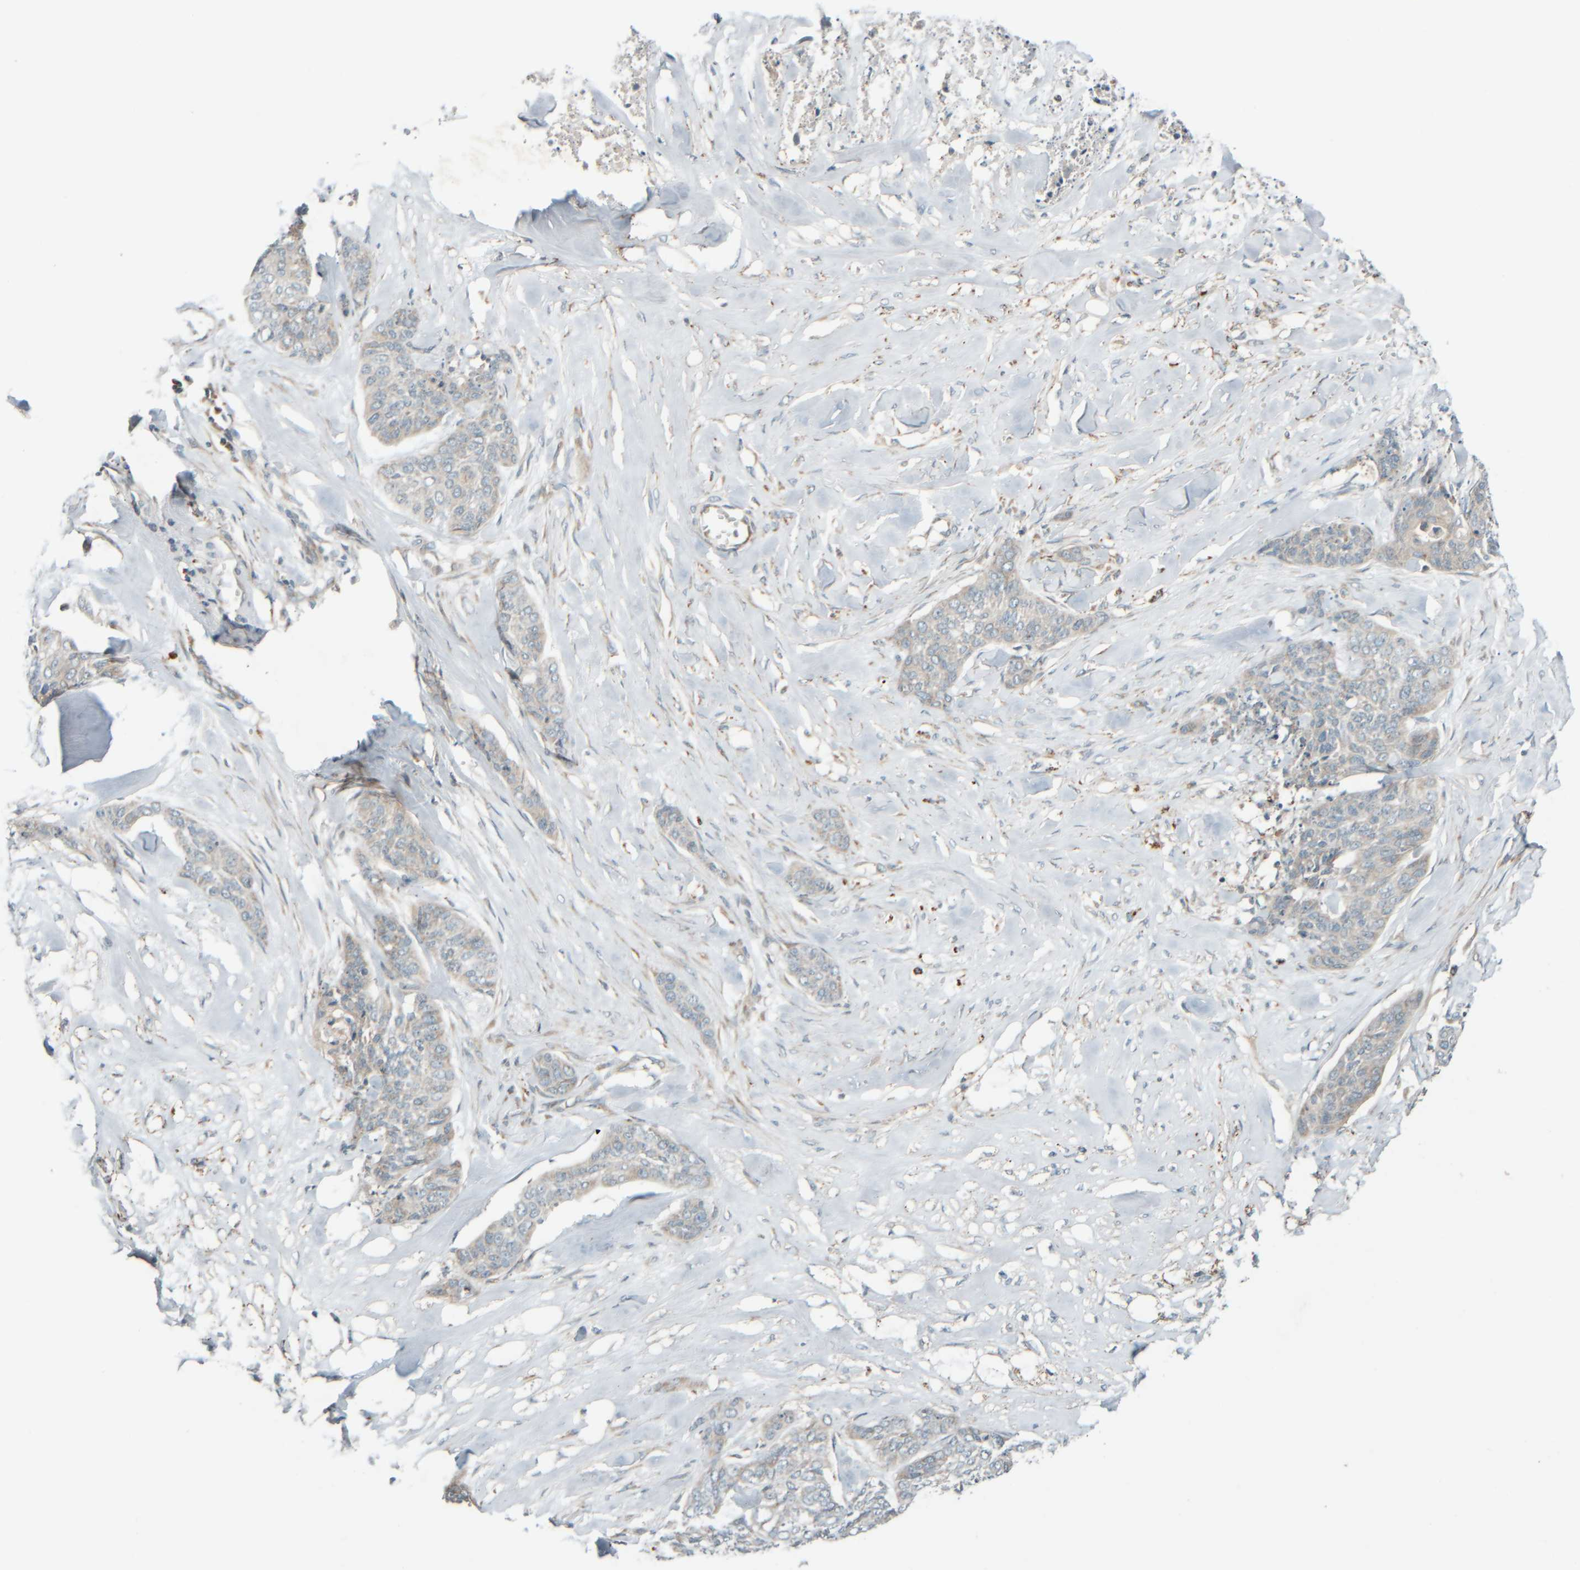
{"staining": {"intensity": "weak", "quantity": "<25%", "location": "cytoplasmic/membranous"}, "tissue": "skin cancer", "cell_type": "Tumor cells", "image_type": "cancer", "snomed": [{"axis": "morphology", "description": "Basal cell carcinoma"}, {"axis": "topography", "description": "Skin"}], "caption": "Tumor cells are negative for protein expression in human skin basal cell carcinoma. The staining is performed using DAB (3,3'-diaminobenzidine) brown chromogen with nuclei counter-stained in using hematoxylin.", "gene": "SPAG5", "patient": {"sex": "female", "age": 64}}